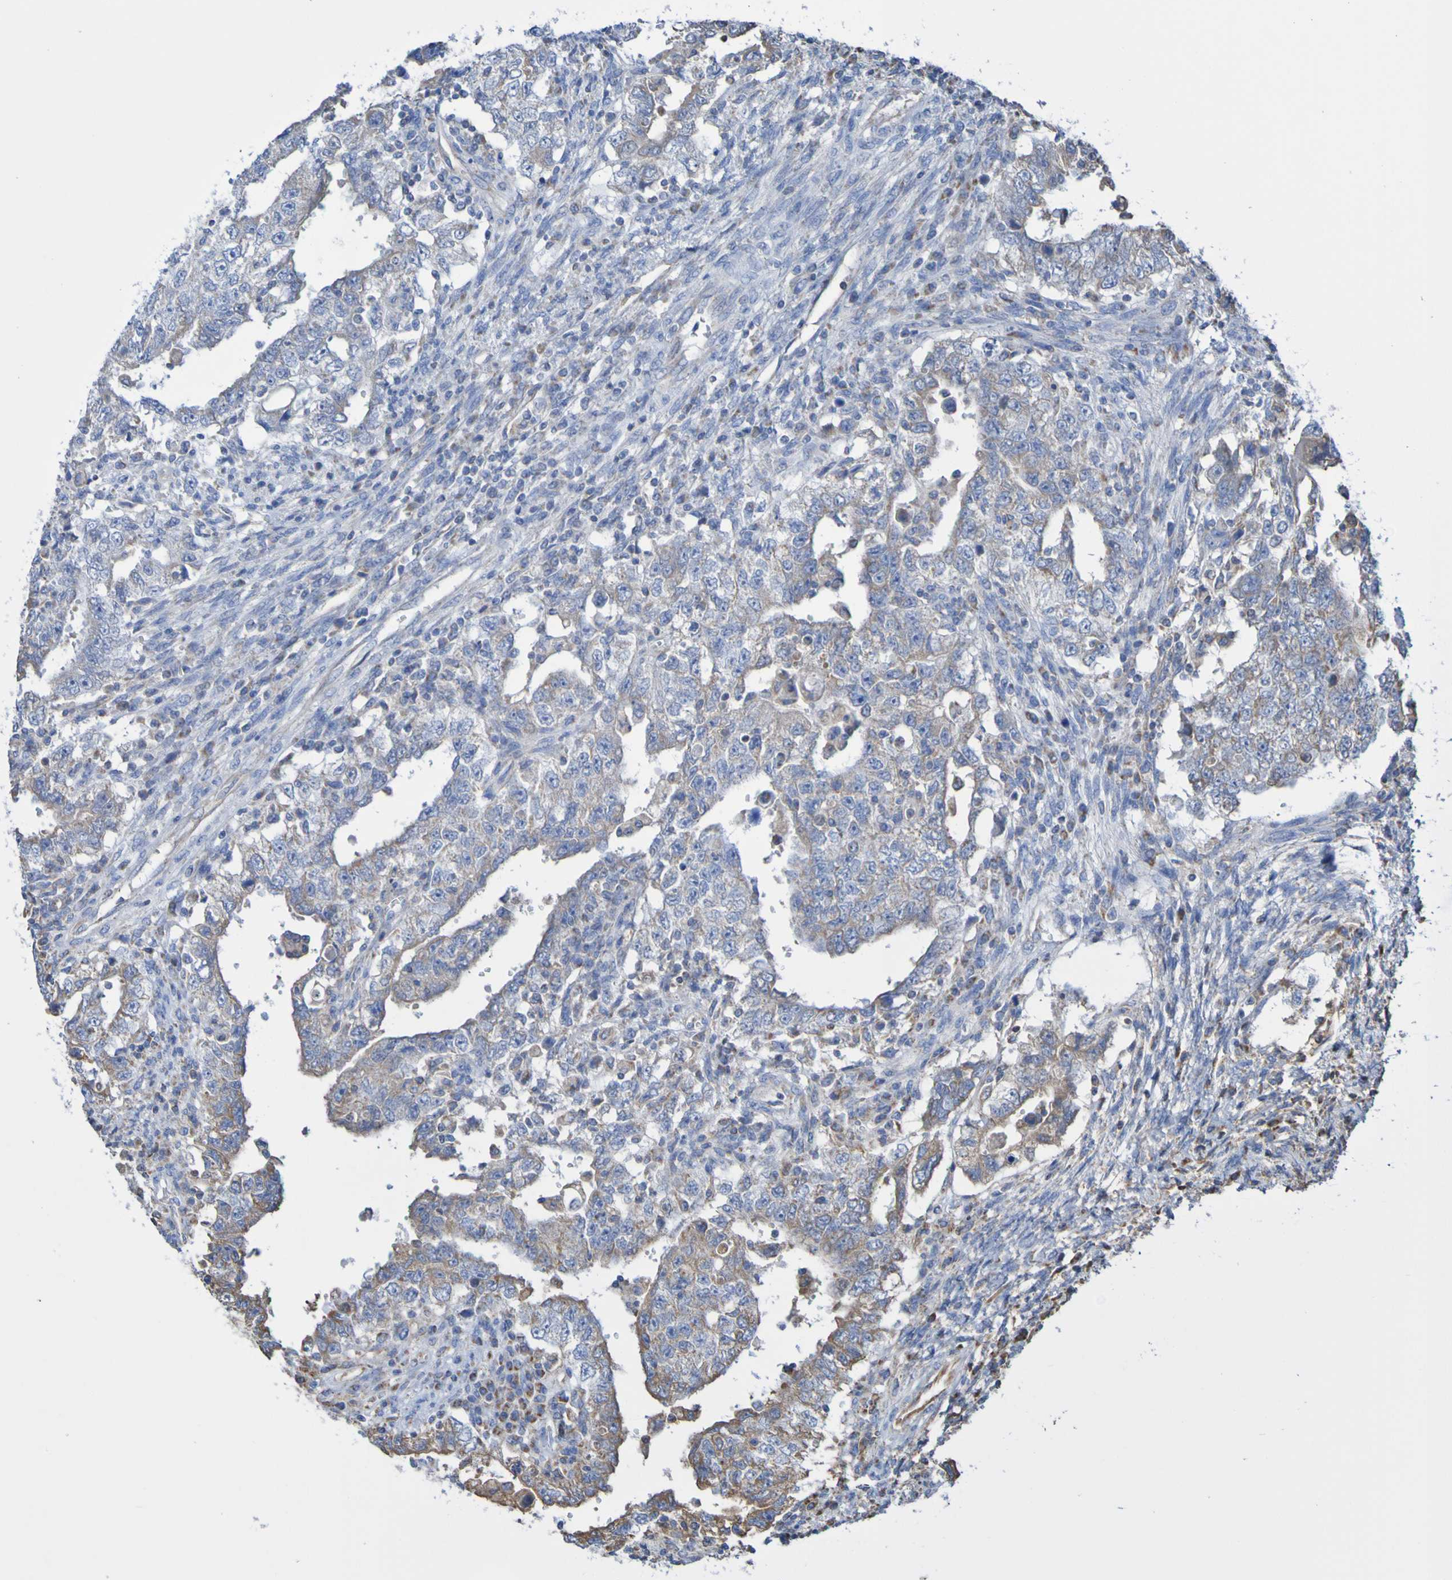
{"staining": {"intensity": "weak", "quantity": "<25%", "location": "cytoplasmic/membranous"}, "tissue": "testis cancer", "cell_type": "Tumor cells", "image_type": "cancer", "snomed": [{"axis": "morphology", "description": "Carcinoma, Embryonal, NOS"}, {"axis": "topography", "description": "Testis"}], "caption": "A high-resolution photomicrograph shows IHC staining of testis cancer, which reveals no significant staining in tumor cells.", "gene": "CNTN2", "patient": {"sex": "male", "age": 26}}